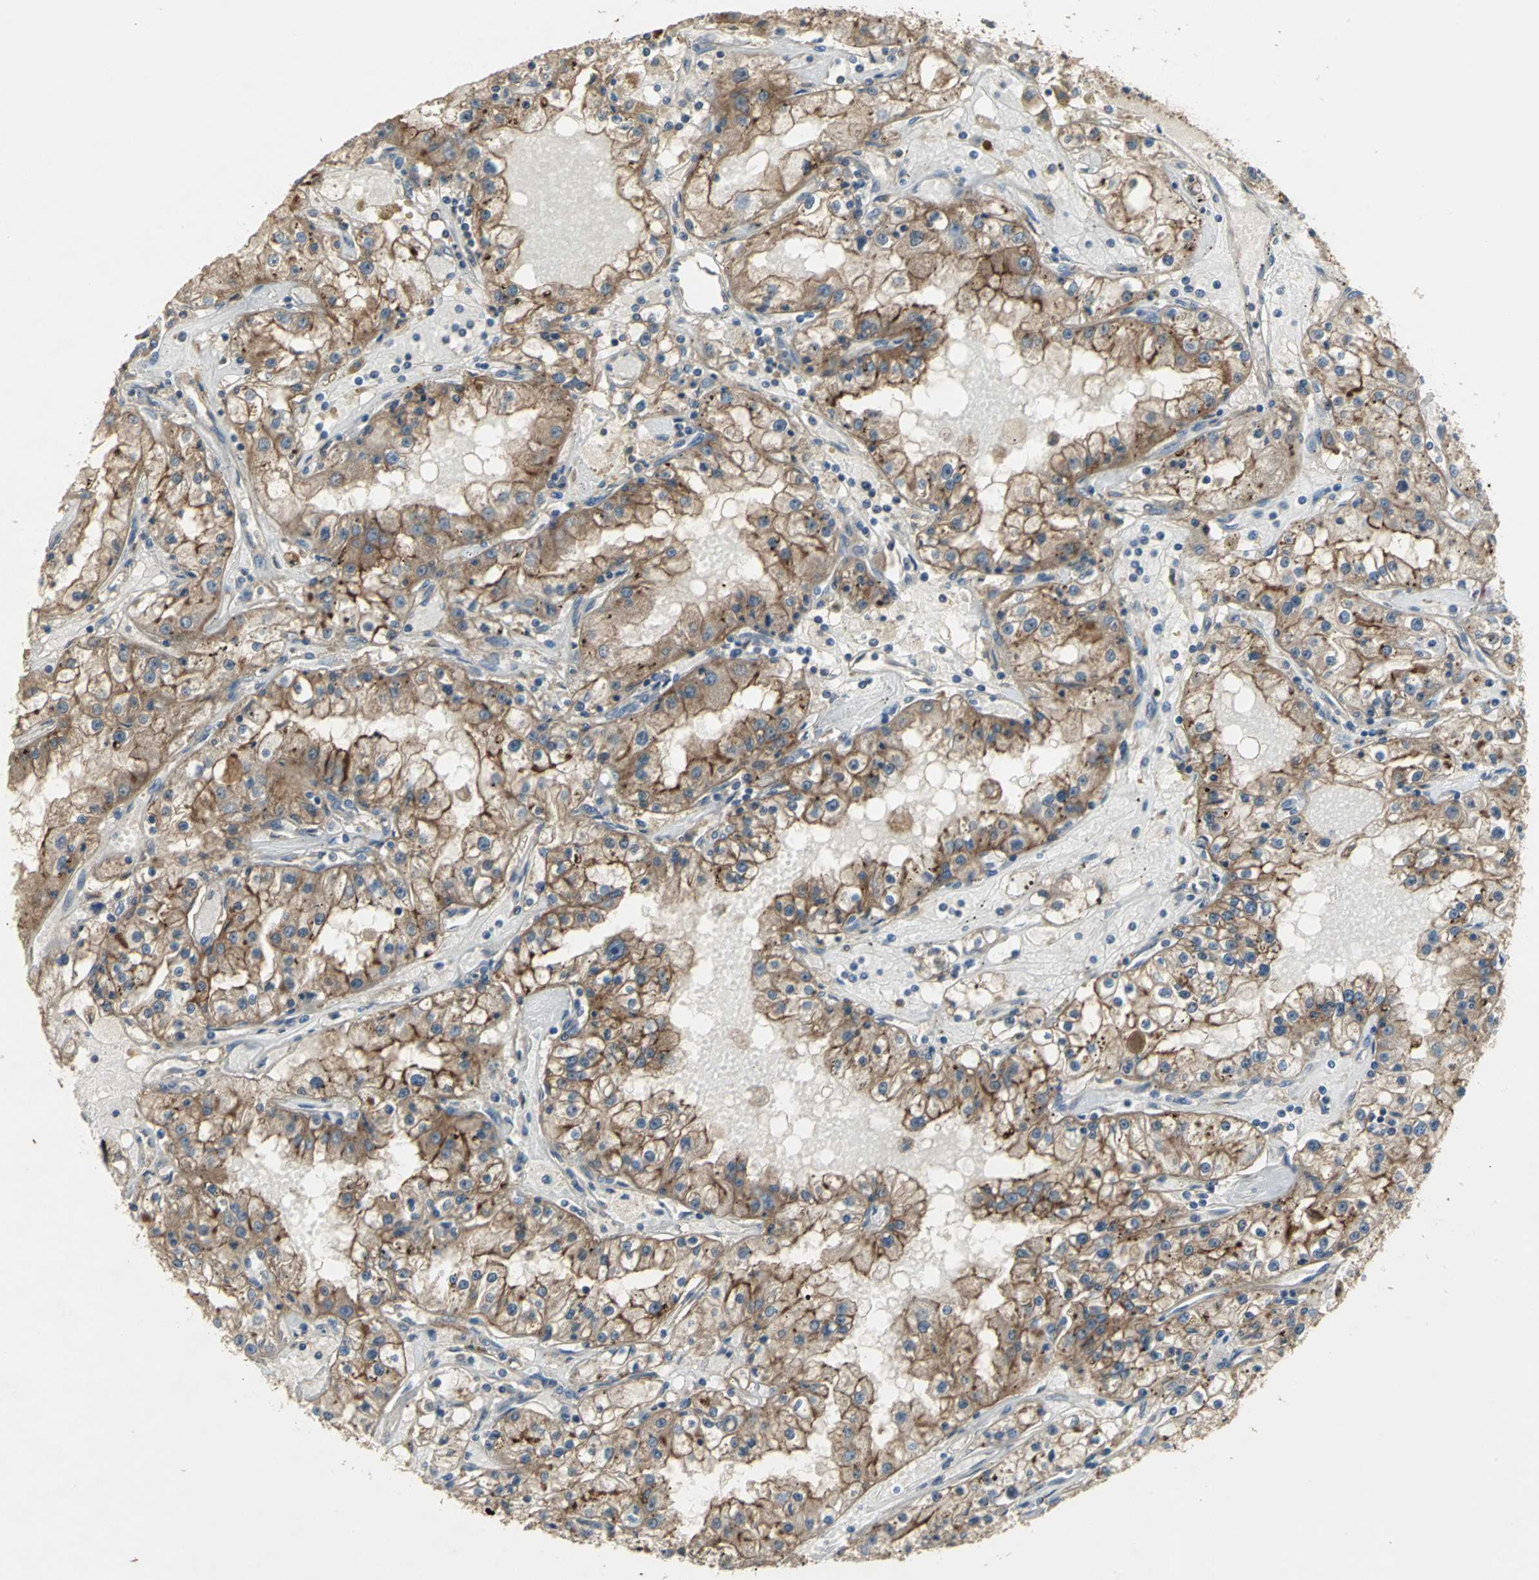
{"staining": {"intensity": "moderate", "quantity": ">75%", "location": "cytoplasmic/membranous"}, "tissue": "renal cancer", "cell_type": "Tumor cells", "image_type": "cancer", "snomed": [{"axis": "morphology", "description": "Adenocarcinoma, NOS"}, {"axis": "topography", "description": "Kidney"}], "caption": "DAB (3,3'-diaminobenzidine) immunohistochemical staining of renal cancer (adenocarcinoma) displays moderate cytoplasmic/membranous protein staining in about >75% of tumor cells.", "gene": "MET", "patient": {"sex": "male", "age": 56}}